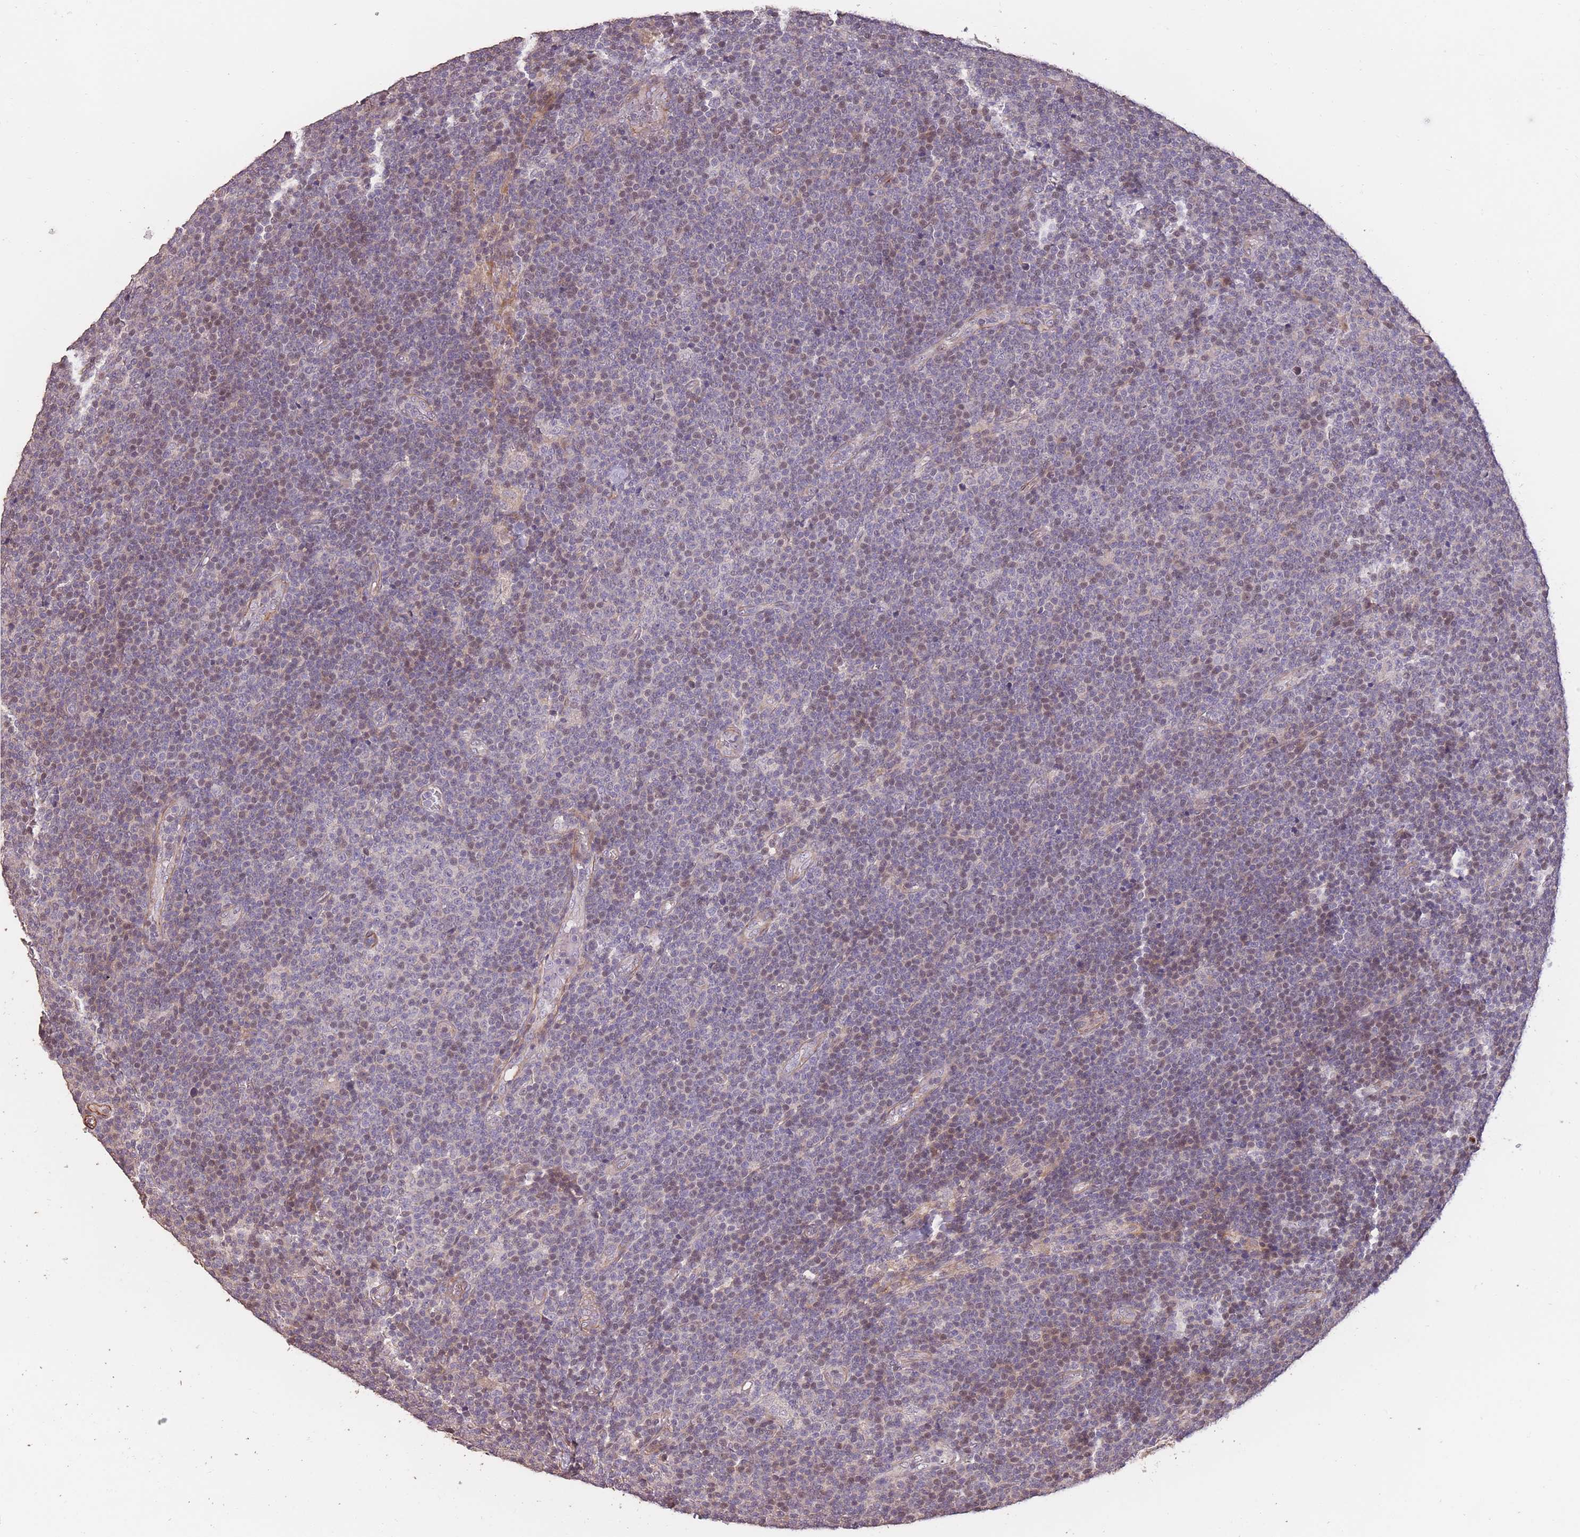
{"staining": {"intensity": "weak", "quantity": "<25%", "location": "nuclear"}, "tissue": "lymphoma", "cell_type": "Tumor cells", "image_type": "cancer", "snomed": [{"axis": "morphology", "description": "Malignant lymphoma, non-Hodgkin's type, Low grade"}, {"axis": "topography", "description": "Lymph node"}], "caption": "An image of lymphoma stained for a protein displays no brown staining in tumor cells.", "gene": "NLRC4", "patient": {"sex": "male", "age": 48}}